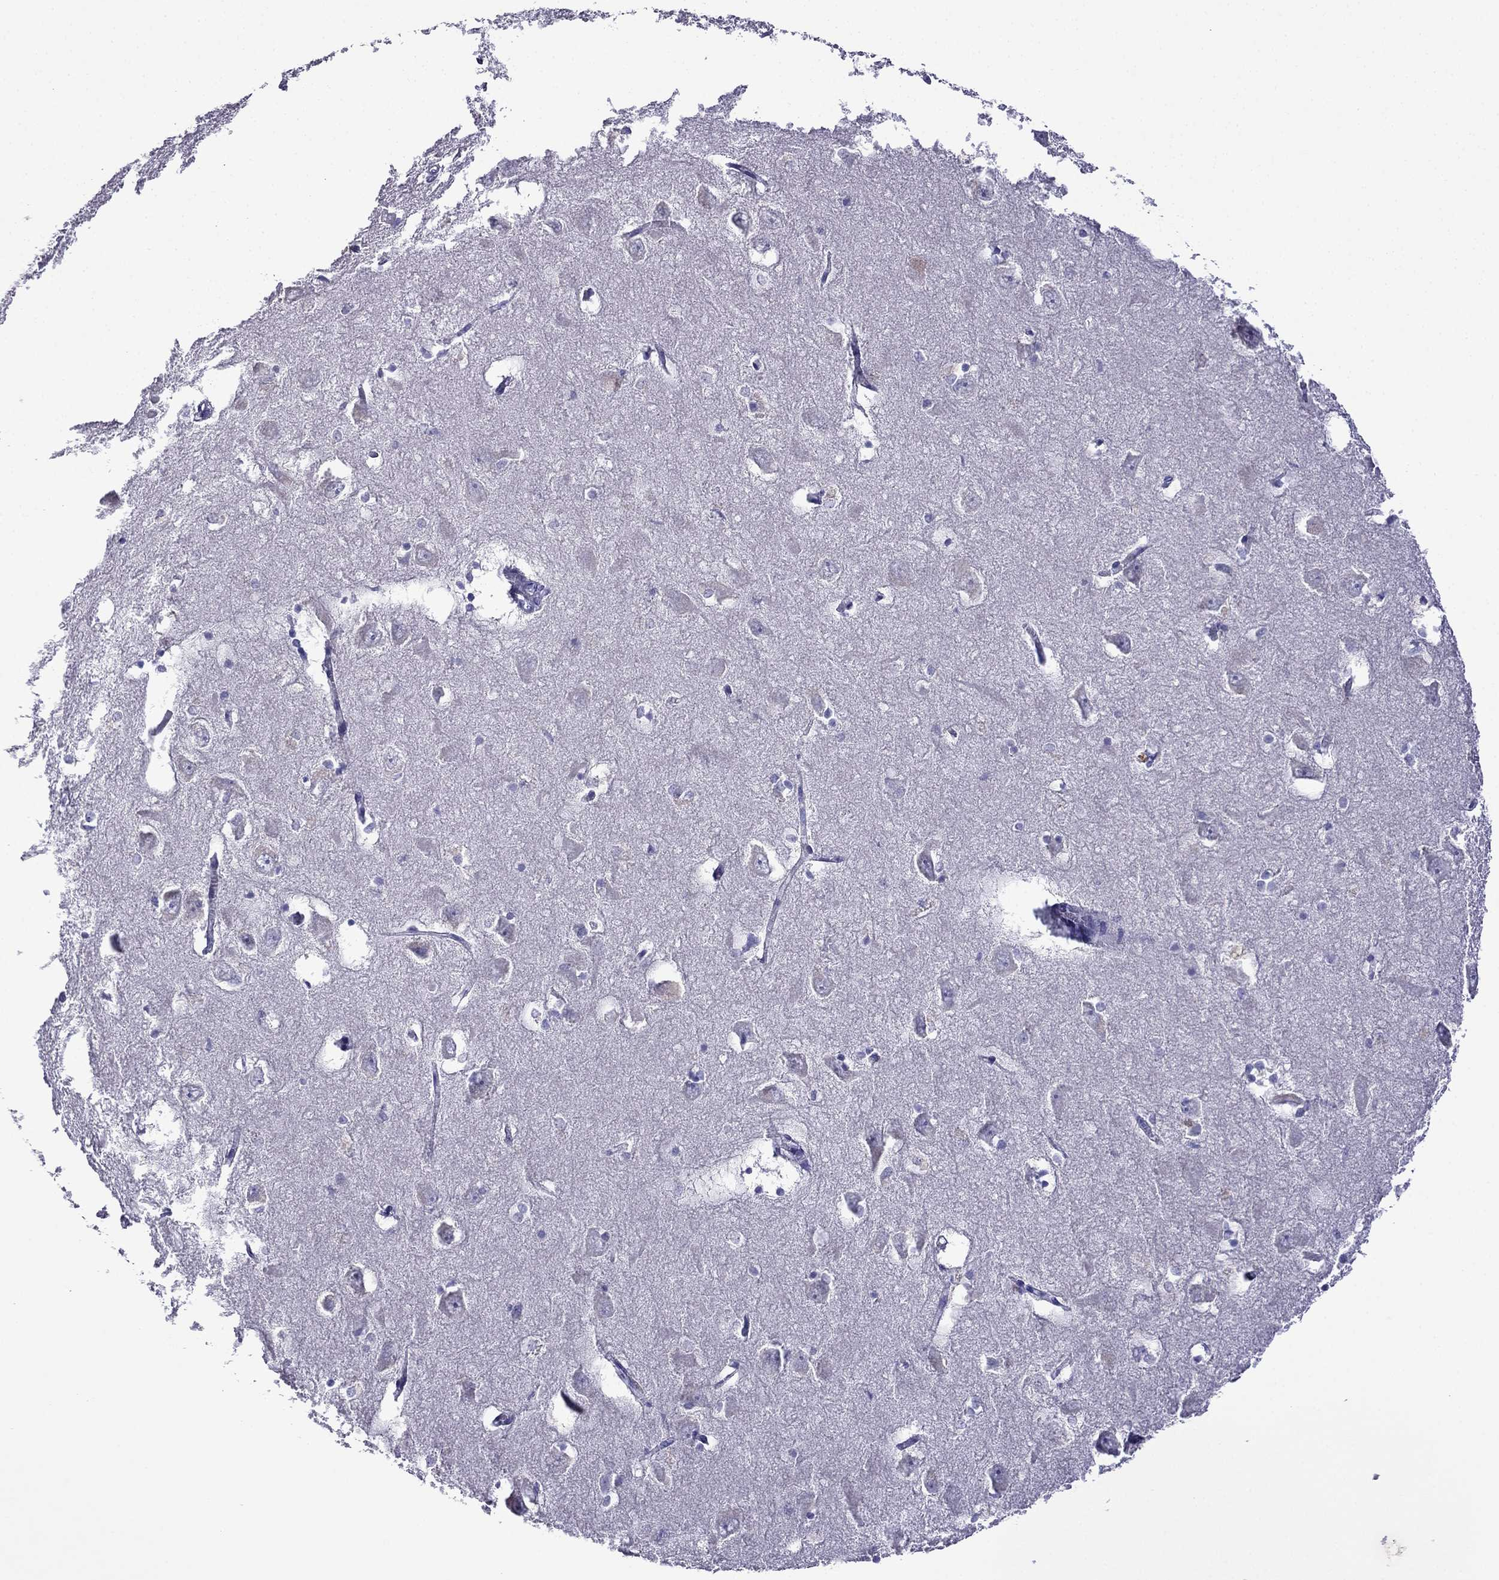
{"staining": {"intensity": "negative", "quantity": "none", "location": "none"}, "tissue": "hippocampus", "cell_type": "Glial cells", "image_type": "normal", "snomed": [{"axis": "morphology", "description": "Normal tissue, NOS"}, {"axis": "topography", "description": "Lateral ventricle wall"}, {"axis": "topography", "description": "Hippocampus"}], "caption": "High magnification brightfield microscopy of unremarkable hippocampus stained with DAB (brown) and counterstained with hematoxylin (blue): glial cells show no significant staining.", "gene": "CDHR4", "patient": {"sex": "female", "age": 63}}